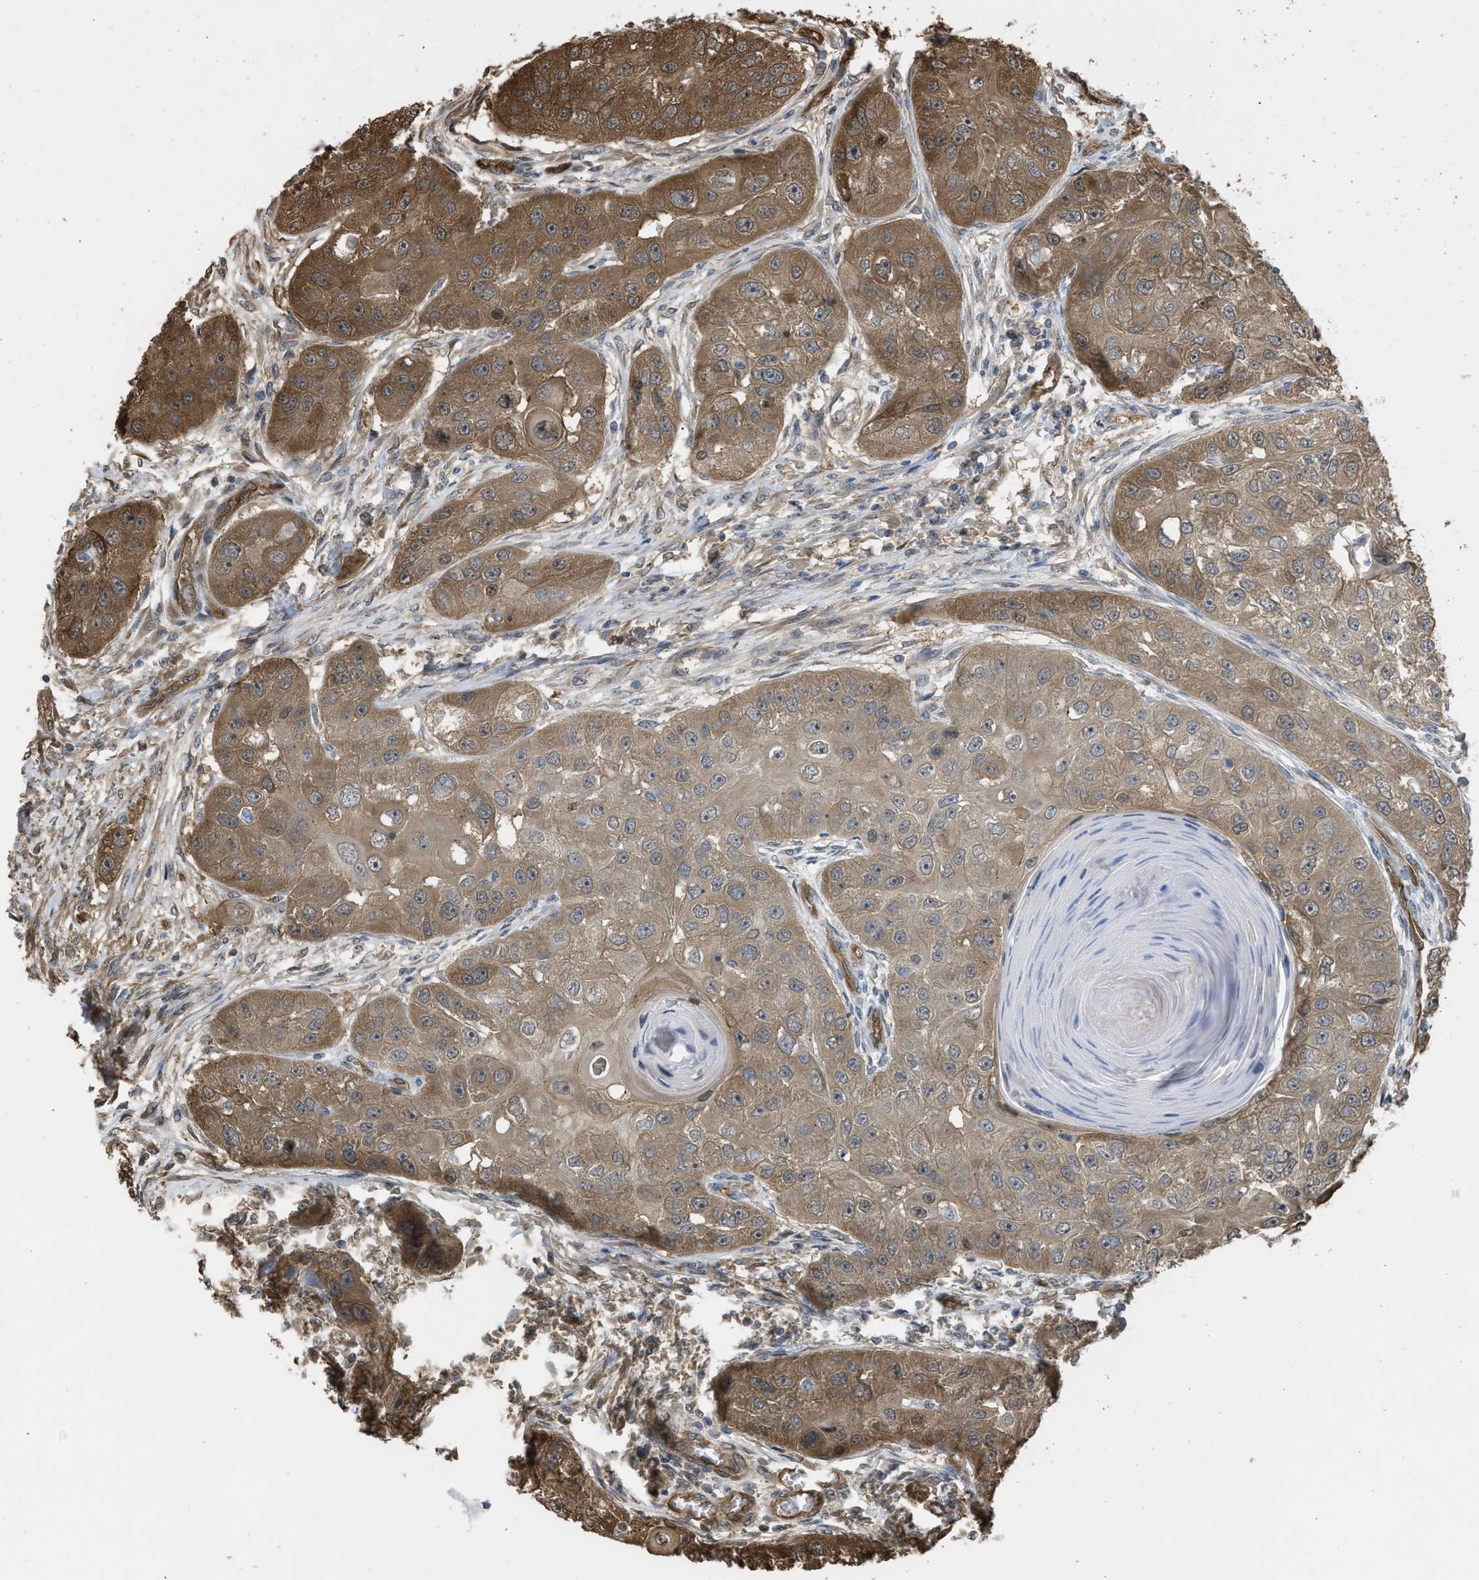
{"staining": {"intensity": "moderate", "quantity": ">75%", "location": "cytoplasmic/membranous"}, "tissue": "head and neck cancer", "cell_type": "Tumor cells", "image_type": "cancer", "snomed": [{"axis": "morphology", "description": "Normal tissue, NOS"}, {"axis": "morphology", "description": "Squamous cell carcinoma, NOS"}, {"axis": "topography", "description": "Skeletal muscle"}, {"axis": "topography", "description": "Head-Neck"}], "caption": "There is medium levels of moderate cytoplasmic/membranous expression in tumor cells of head and neck squamous cell carcinoma, as demonstrated by immunohistochemical staining (brown color).", "gene": "BAG3", "patient": {"sex": "male", "age": 51}}